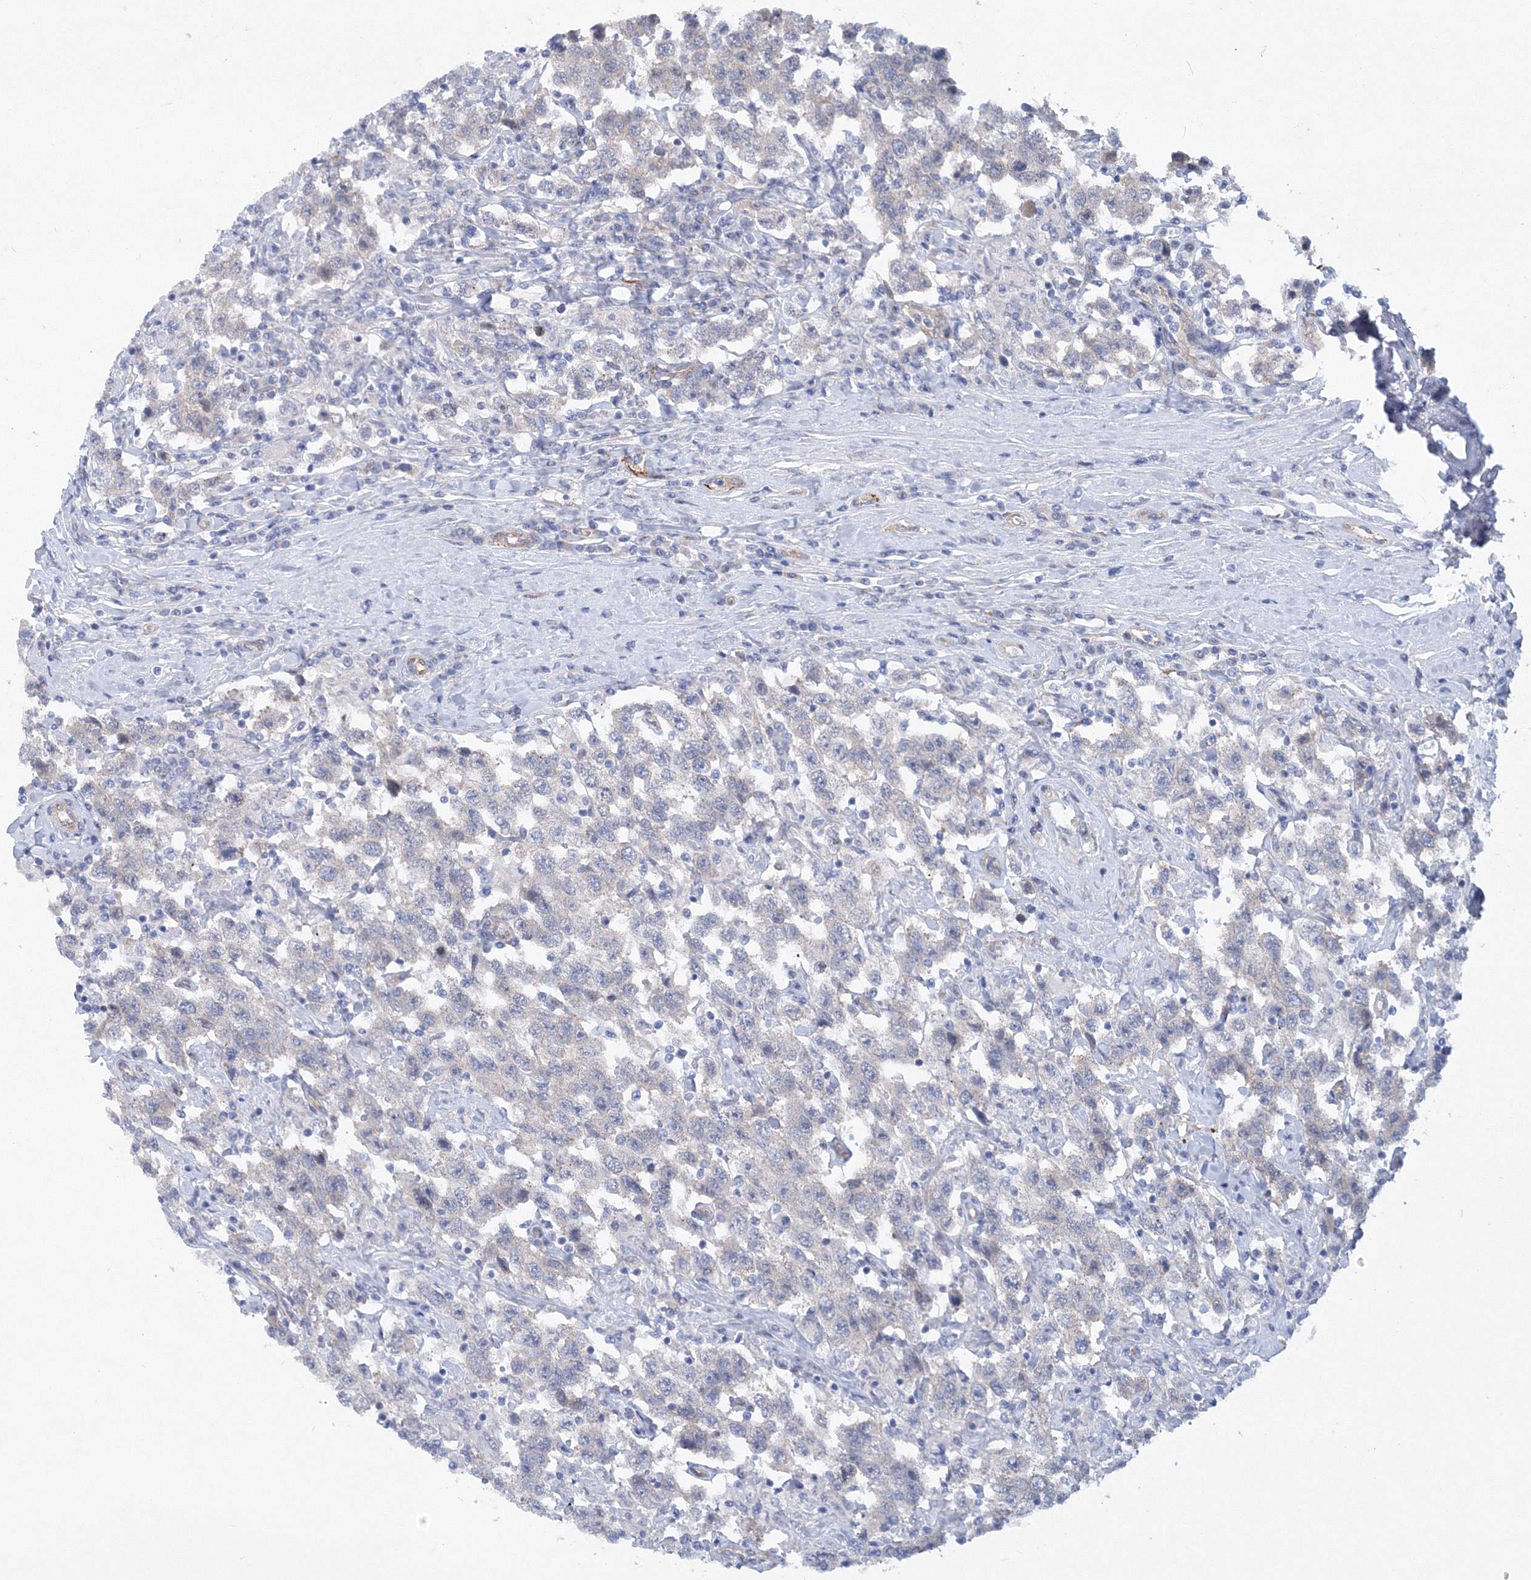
{"staining": {"intensity": "negative", "quantity": "none", "location": "none"}, "tissue": "testis cancer", "cell_type": "Tumor cells", "image_type": "cancer", "snomed": [{"axis": "morphology", "description": "Seminoma, NOS"}, {"axis": "topography", "description": "Testis"}], "caption": "Tumor cells show no significant expression in testis cancer (seminoma).", "gene": "TANC1", "patient": {"sex": "male", "age": 41}}